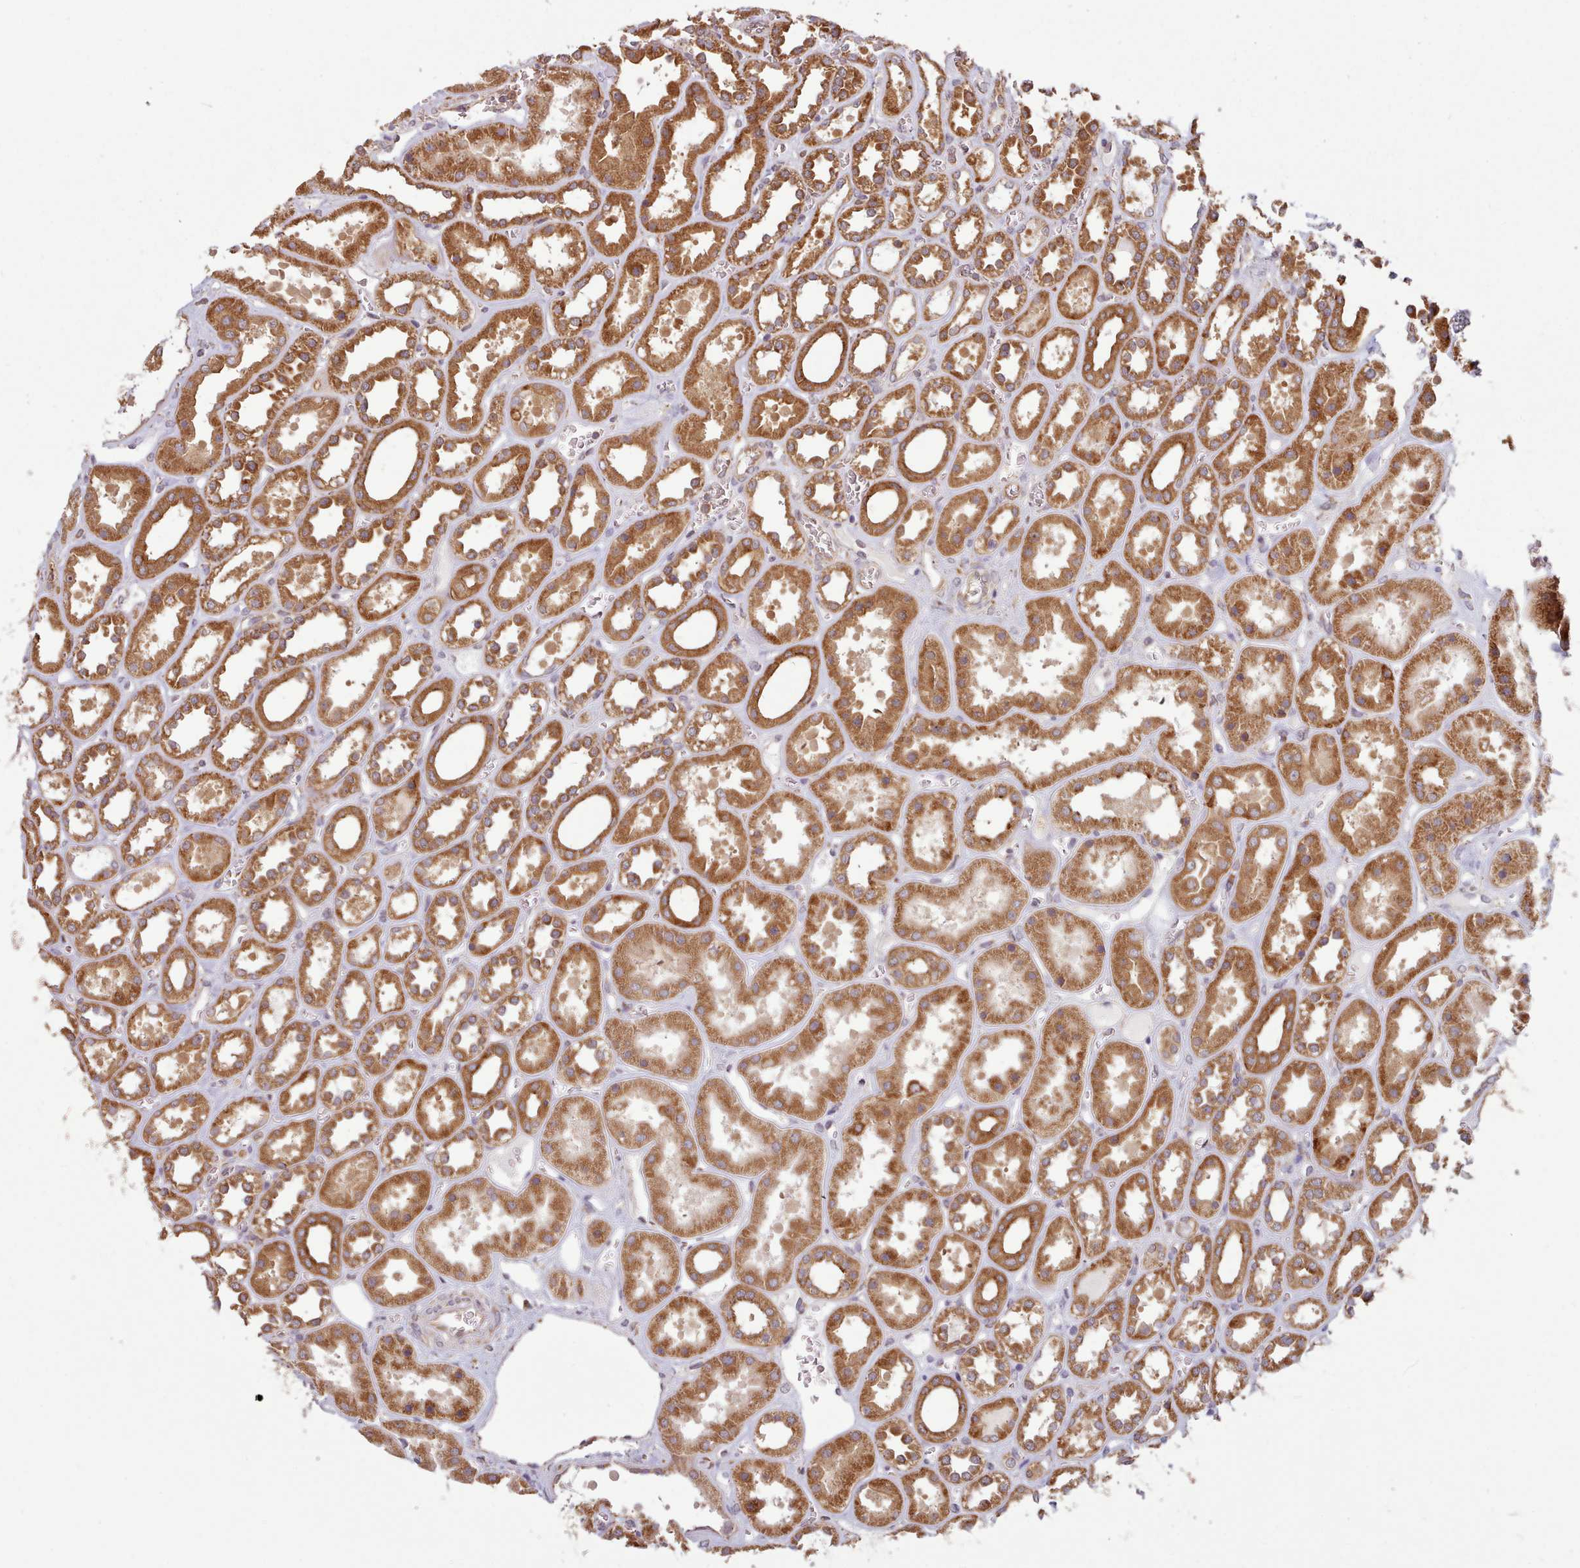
{"staining": {"intensity": "weak", "quantity": ">75%", "location": "cytoplasmic/membranous"}, "tissue": "kidney", "cell_type": "Cells in glomeruli", "image_type": "normal", "snomed": [{"axis": "morphology", "description": "Normal tissue, NOS"}, {"axis": "topography", "description": "Kidney"}], "caption": "Protein staining of benign kidney reveals weak cytoplasmic/membranous expression in about >75% of cells in glomeruli. Nuclei are stained in blue.", "gene": "CRYBG1", "patient": {"sex": "female", "age": 41}}